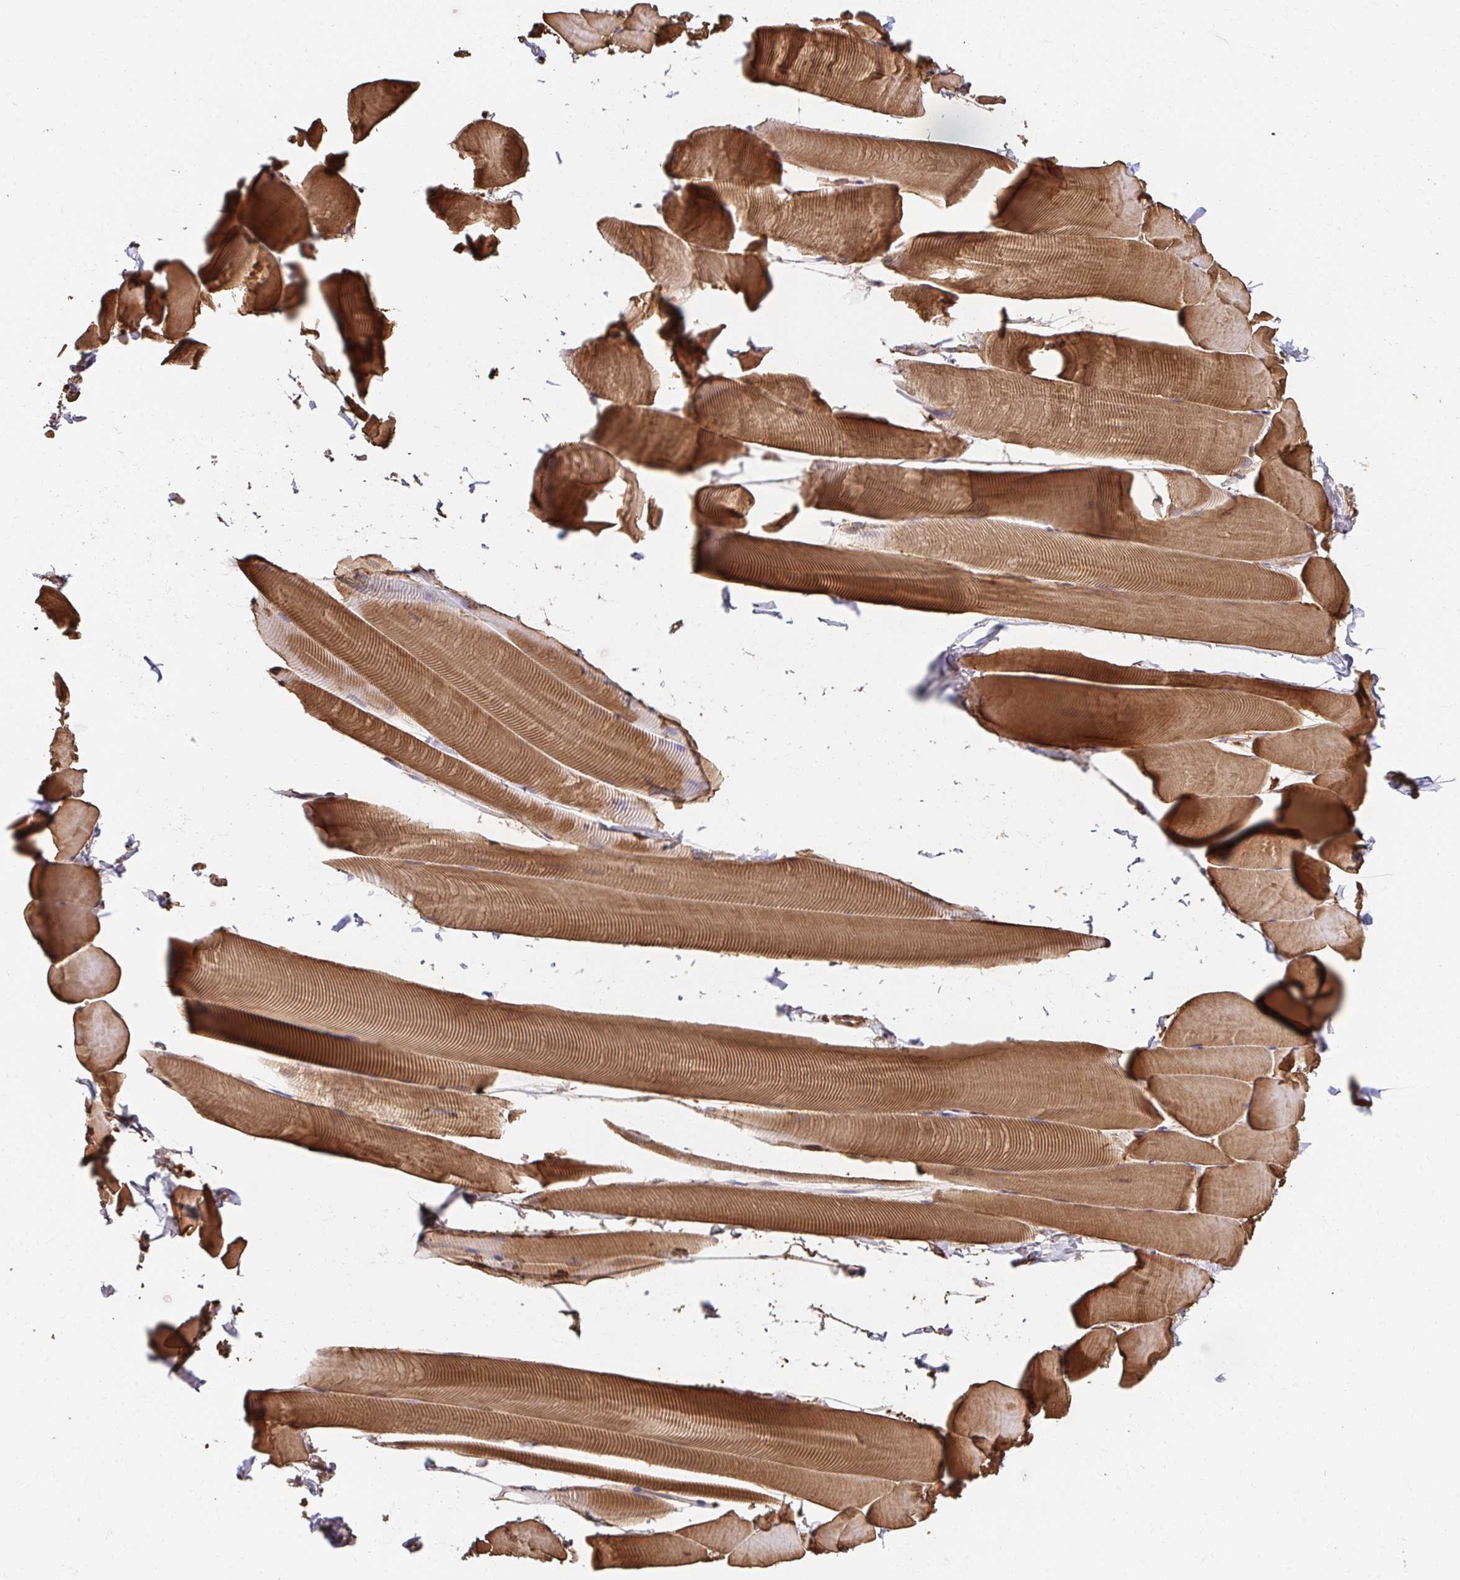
{"staining": {"intensity": "strong", "quantity": ">75%", "location": "cytoplasmic/membranous"}, "tissue": "skeletal muscle", "cell_type": "Myocytes", "image_type": "normal", "snomed": [{"axis": "morphology", "description": "Normal tissue, NOS"}, {"axis": "topography", "description": "Skeletal muscle"}], "caption": "Immunohistochemical staining of benign skeletal muscle demonstrates strong cytoplasmic/membranous protein staining in about >75% of myocytes.", "gene": "APBB1", "patient": {"sex": "male", "age": 25}}